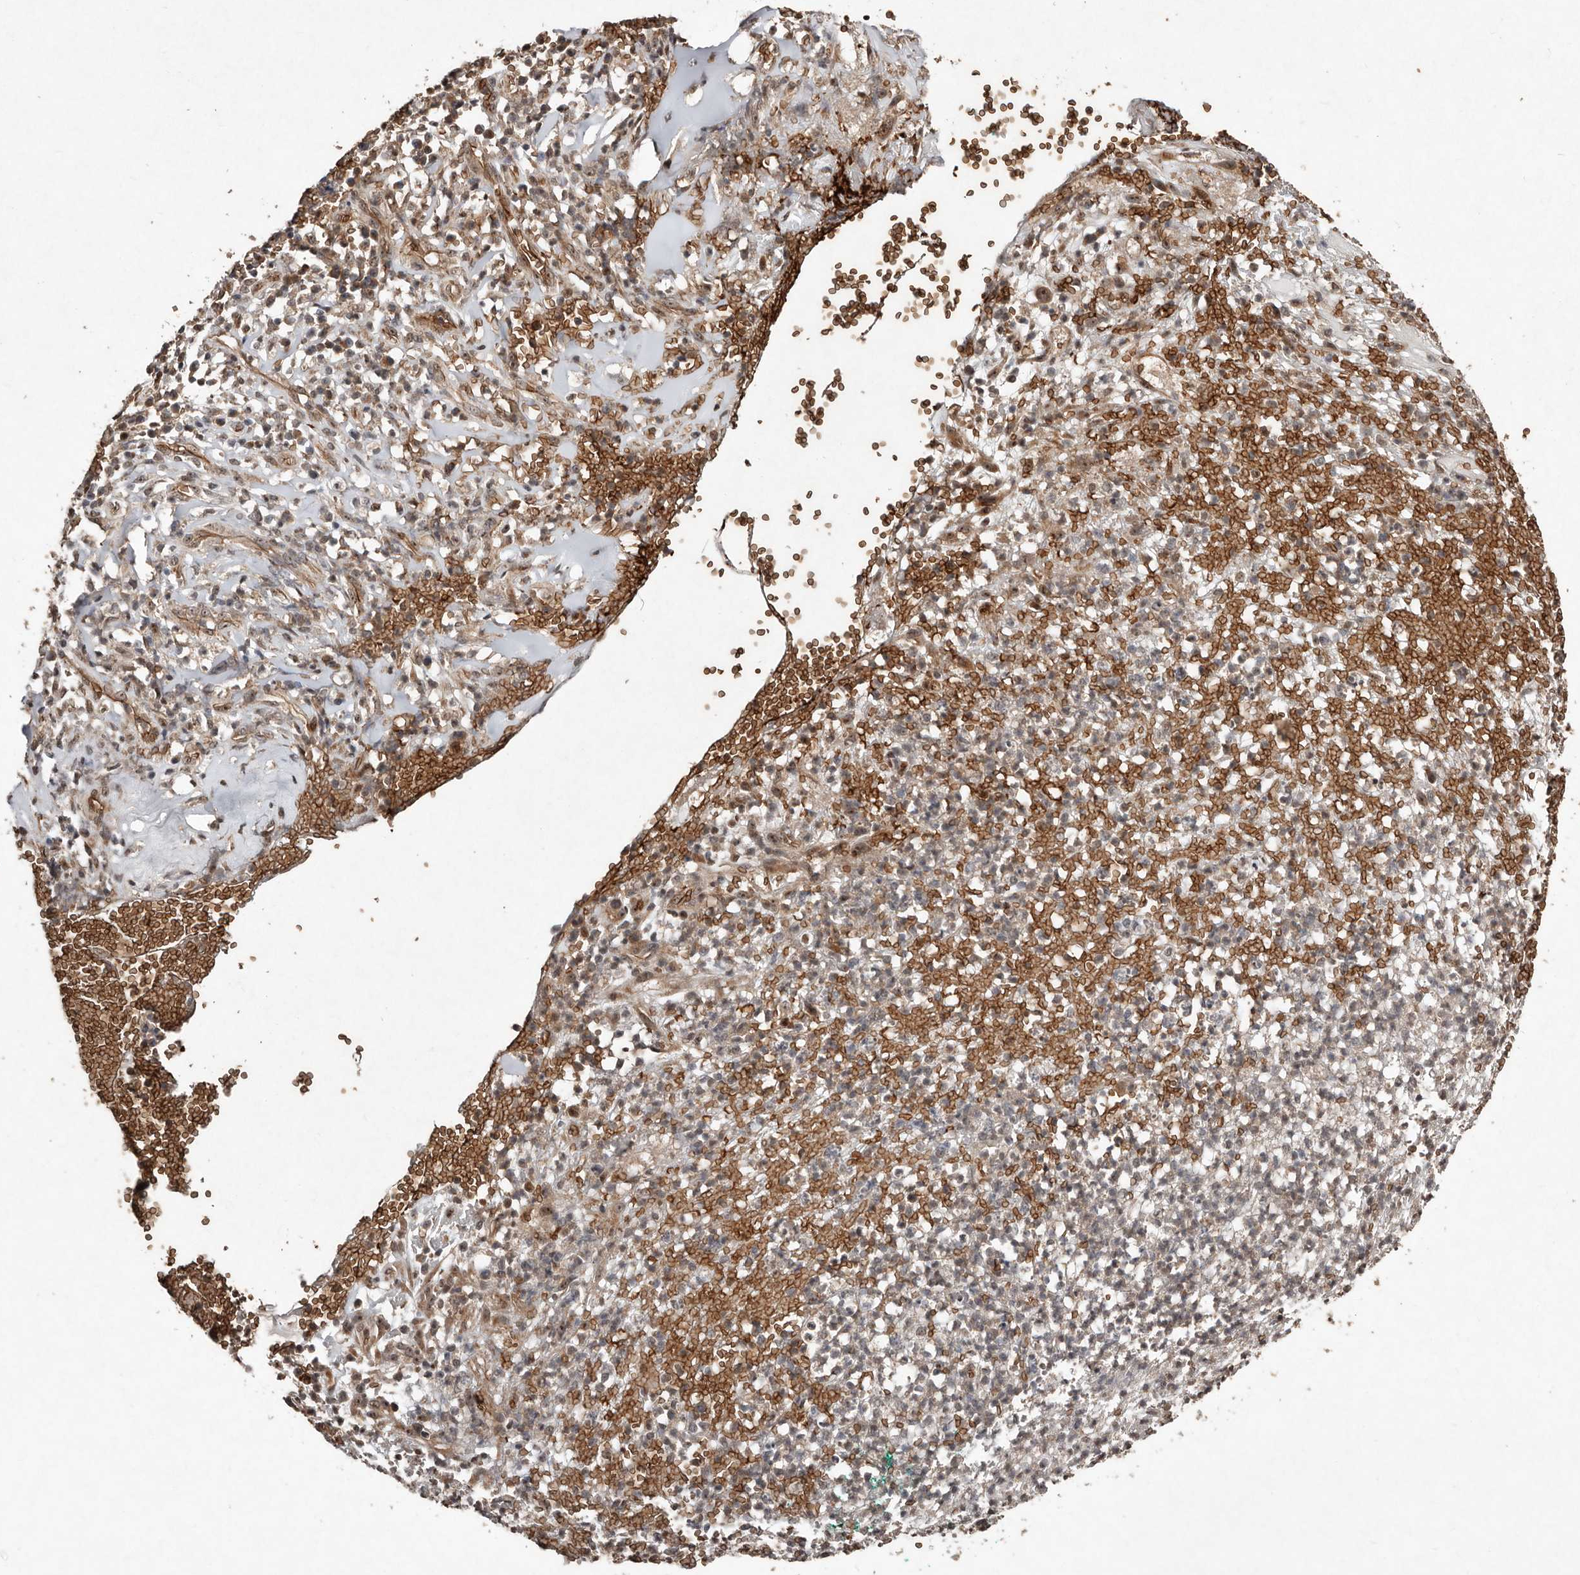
{"staining": {"intensity": "moderate", "quantity": ">75%", "location": "nuclear"}, "tissue": "adipose tissue", "cell_type": "Adipocytes", "image_type": "normal", "snomed": [{"axis": "morphology", "description": "Normal tissue, NOS"}, {"axis": "morphology", "description": "Basal cell carcinoma"}, {"axis": "topography", "description": "Cartilage tissue"}, {"axis": "topography", "description": "Nasopharynx"}, {"axis": "topography", "description": "Oral tissue"}], "caption": "The image demonstrates immunohistochemical staining of unremarkable adipose tissue. There is moderate nuclear expression is appreciated in about >75% of adipocytes. (Brightfield microscopy of DAB IHC at high magnification).", "gene": "DIP2C", "patient": {"sex": "female", "age": 77}}